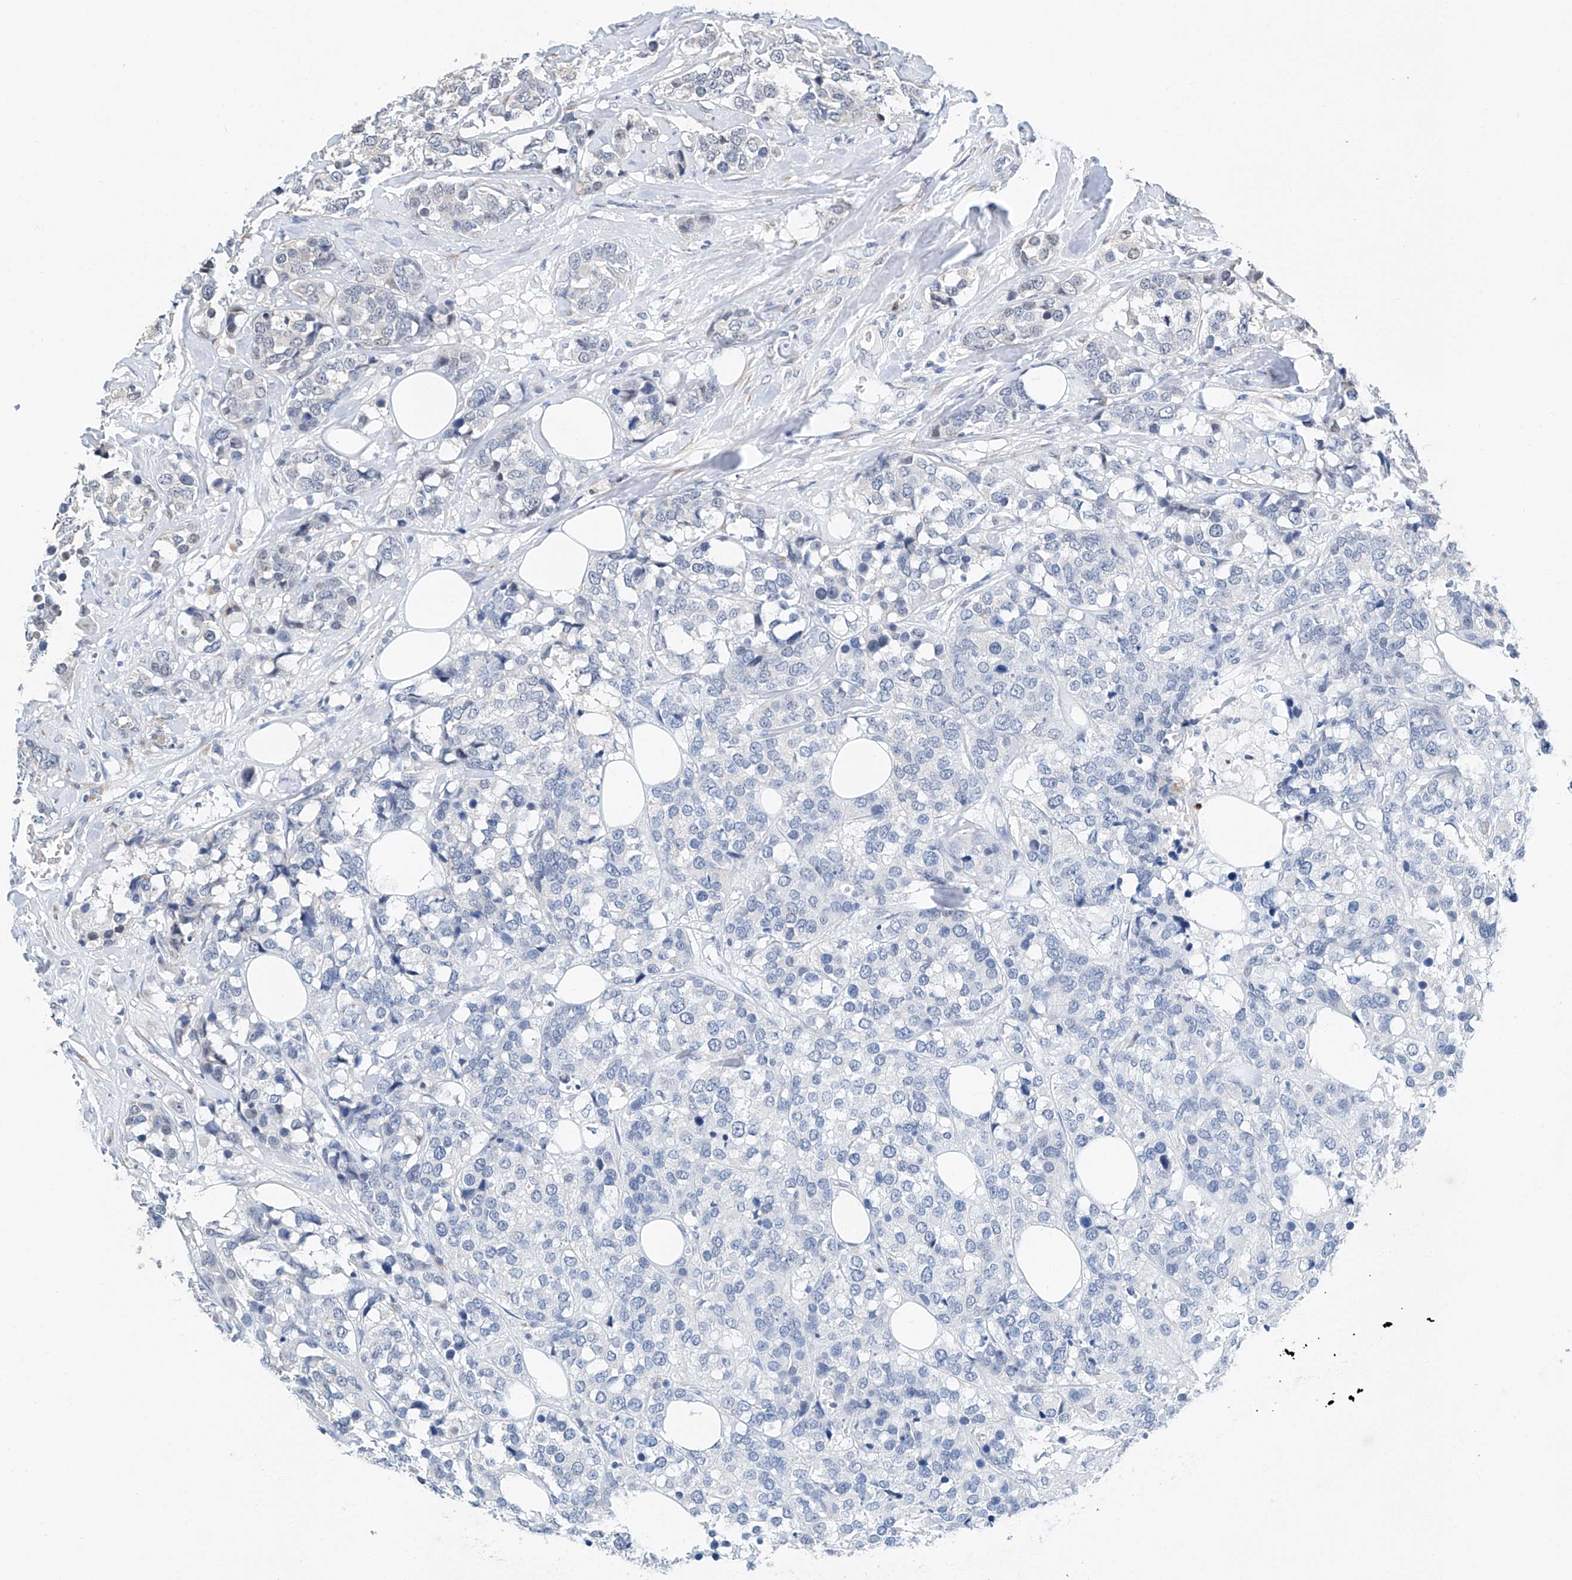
{"staining": {"intensity": "negative", "quantity": "none", "location": "none"}, "tissue": "breast cancer", "cell_type": "Tumor cells", "image_type": "cancer", "snomed": [{"axis": "morphology", "description": "Lobular carcinoma"}, {"axis": "topography", "description": "Breast"}], "caption": "Immunohistochemistry (IHC) image of breast cancer (lobular carcinoma) stained for a protein (brown), which reveals no positivity in tumor cells.", "gene": "CTDP1", "patient": {"sex": "female", "age": 59}}